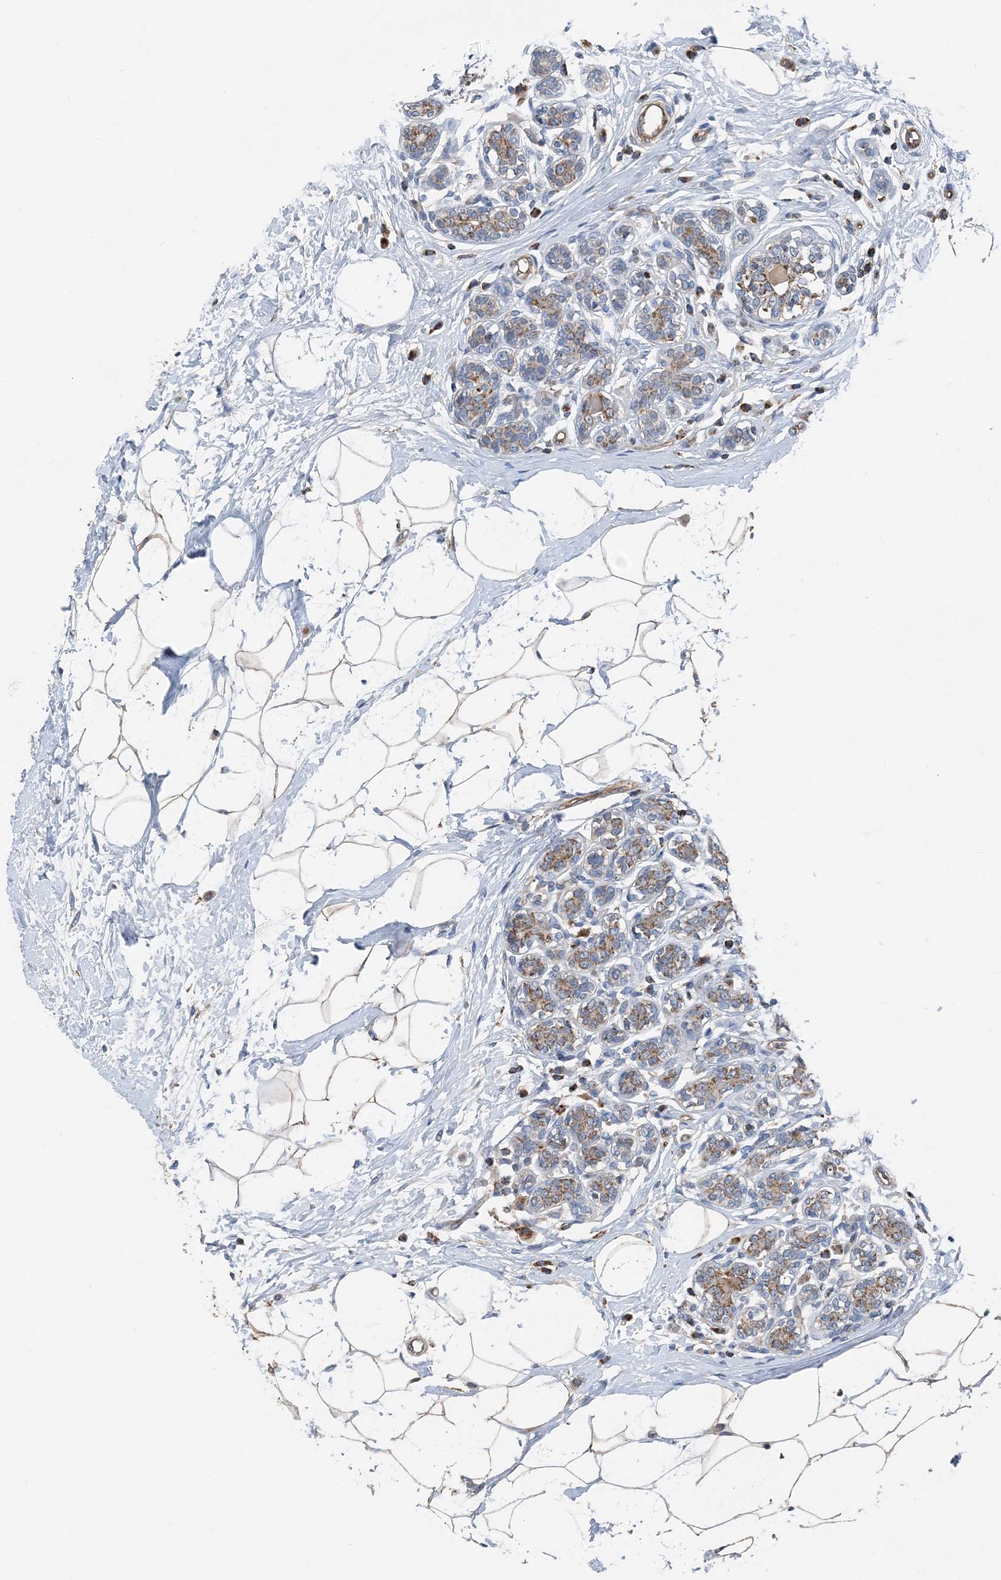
{"staining": {"intensity": "moderate", "quantity": ">75%", "location": "cytoplasmic/membranous"}, "tissue": "breast cancer", "cell_type": "Tumor cells", "image_type": "cancer", "snomed": [{"axis": "morphology", "description": "Normal tissue, NOS"}, {"axis": "morphology", "description": "Duct carcinoma"}, {"axis": "topography", "description": "Breast"}], "caption": "Infiltrating ductal carcinoma (breast) stained with a brown dye shows moderate cytoplasmic/membranous positive expression in approximately >75% of tumor cells.", "gene": "SPRY2", "patient": {"sex": "female", "age": 39}}